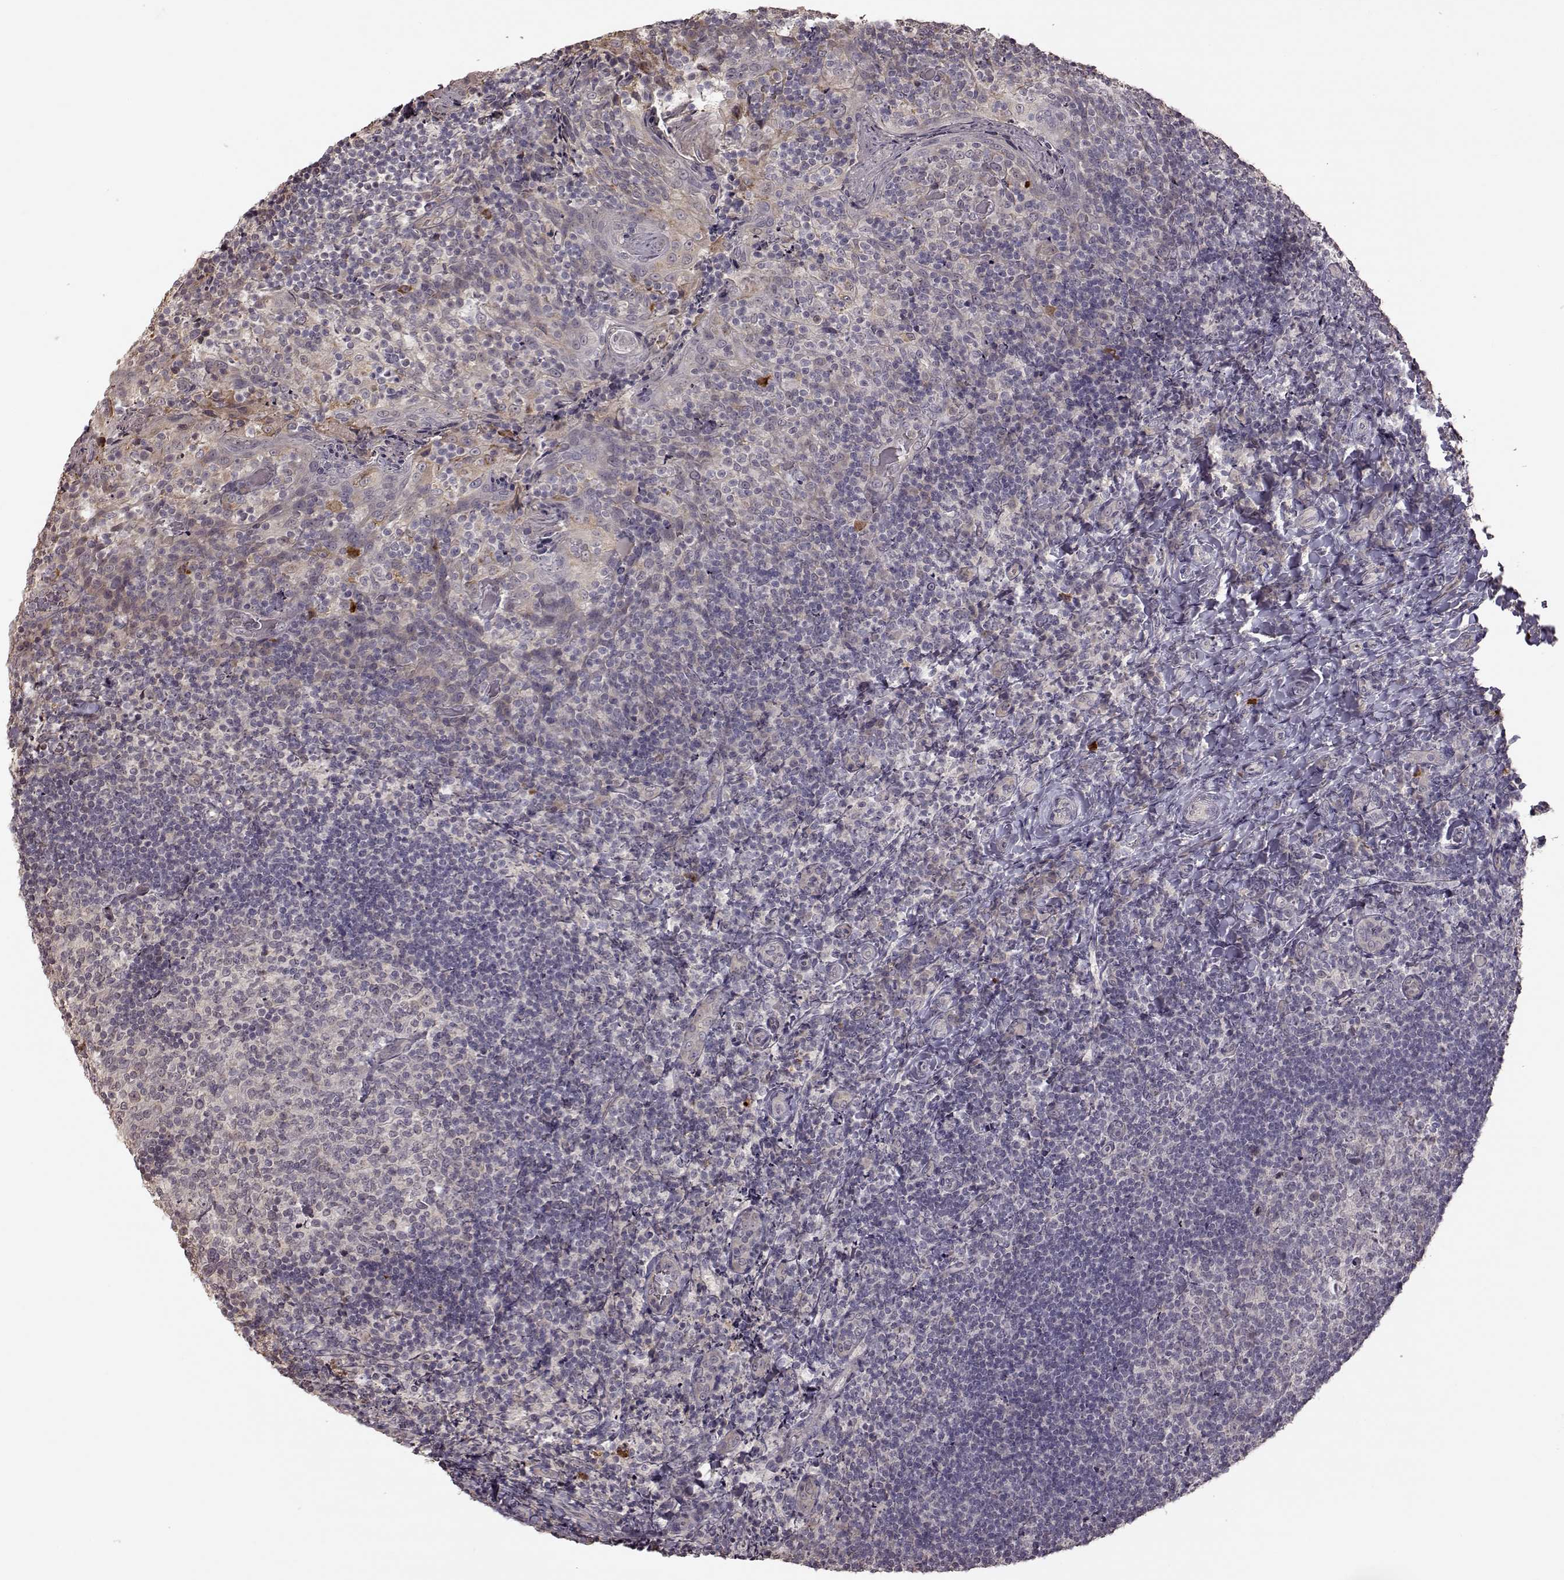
{"staining": {"intensity": "negative", "quantity": "none", "location": "none"}, "tissue": "tonsil", "cell_type": "Germinal center cells", "image_type": "normal", "snomed": [{"axis": "morphology", "description": "Normal tissue, NOS"}, {"axis": "topography", "description": "Tonsil"}], "caption": "Human tonsil stained for a protein using immunohistochemistry demonstrates no positivity in germinal center cells.", "gene": "CRB1", "patient": {"sex": "female", "age": 10}}